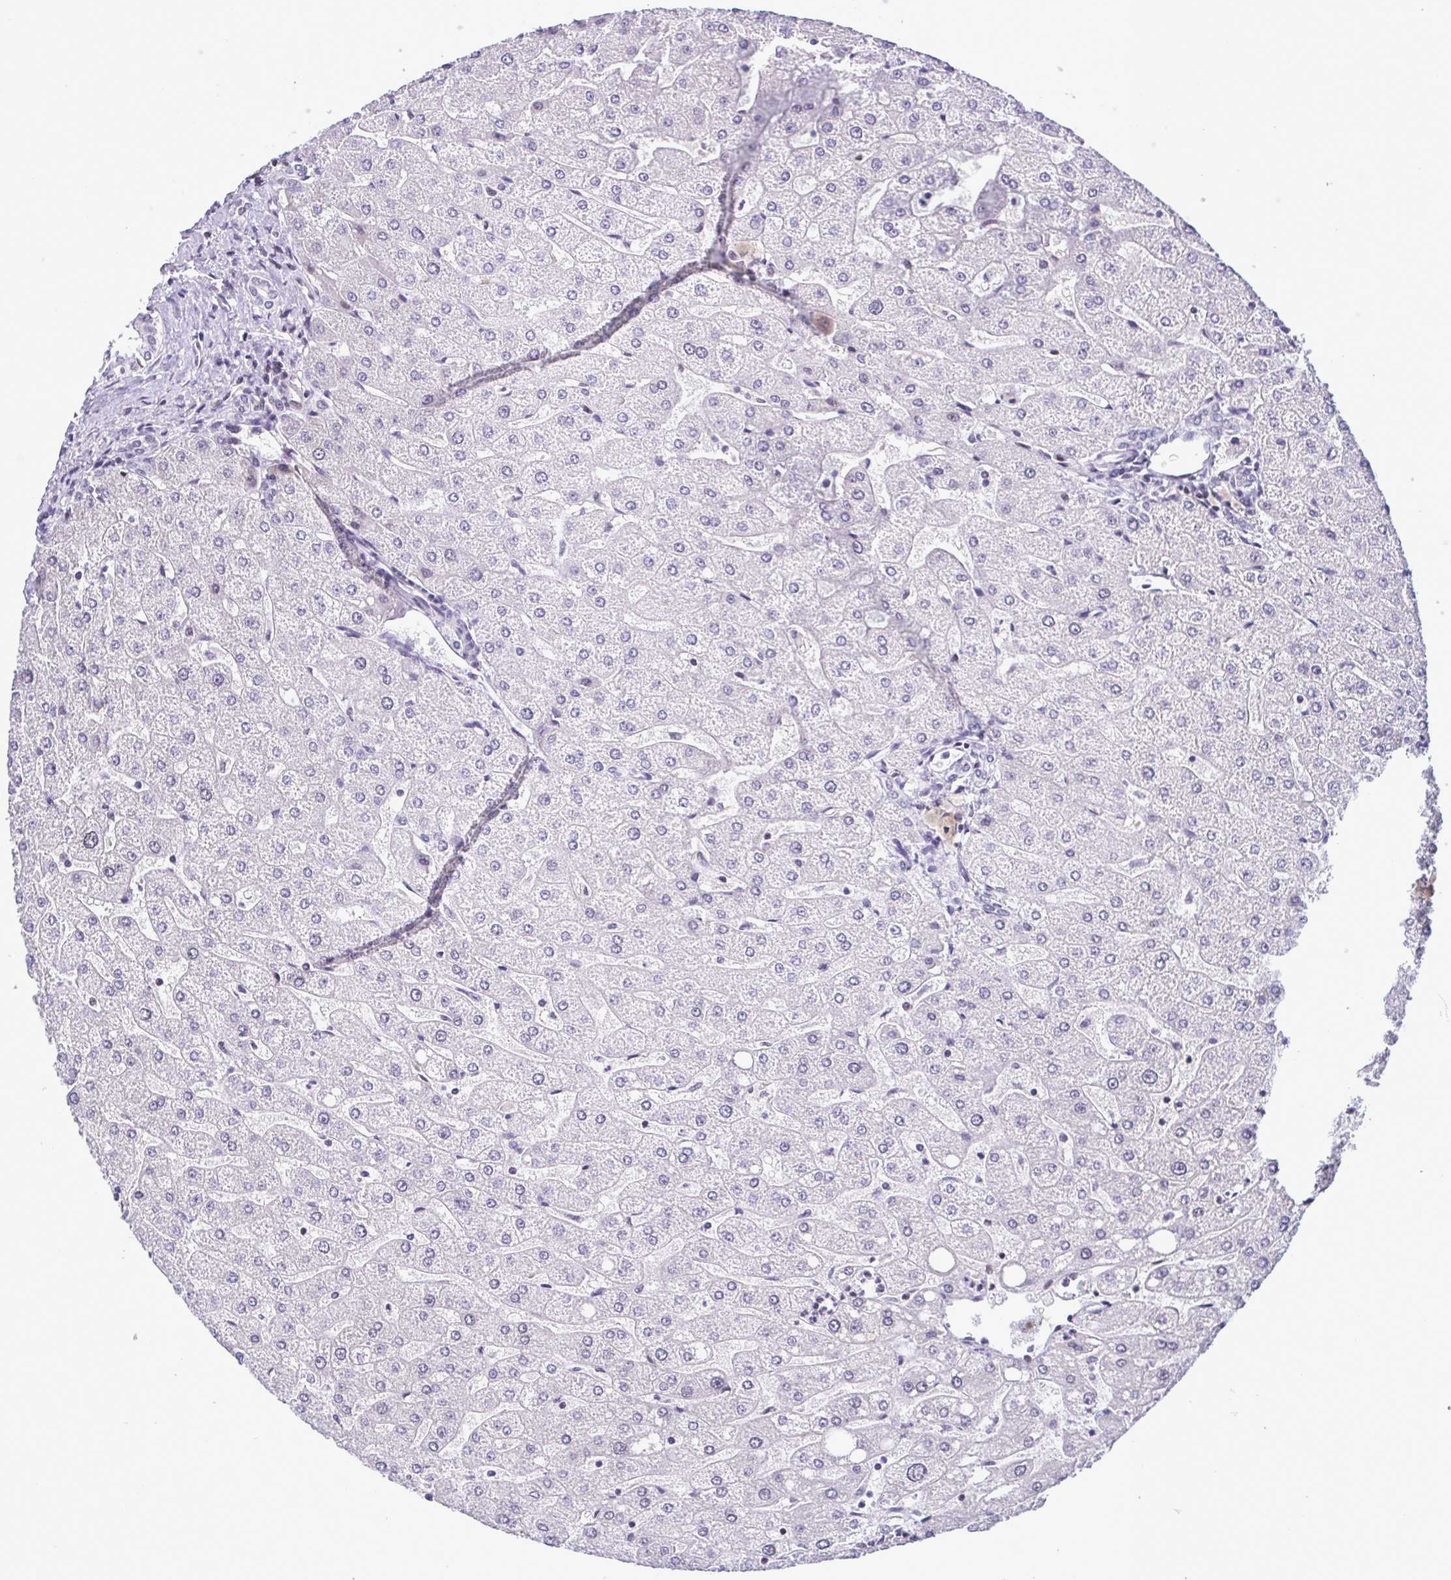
{"staining": {"intensity": "negative", "quantity": "none", "location": "none"}, "tissue": "liver", "cell_type": "Cholangiocytes", "image_type": "normal", "snomed": [{"axis": "morphology", "description": "Normal tissue, NOS"}, {"axis": "topography", "description": "Liver"}], "caption": "This is an IHC micrograph of normal human liver. There is no positivity in cholangiocytes.", "gene": "IRF1", "patient": {"sex": "male", "age": 67}}